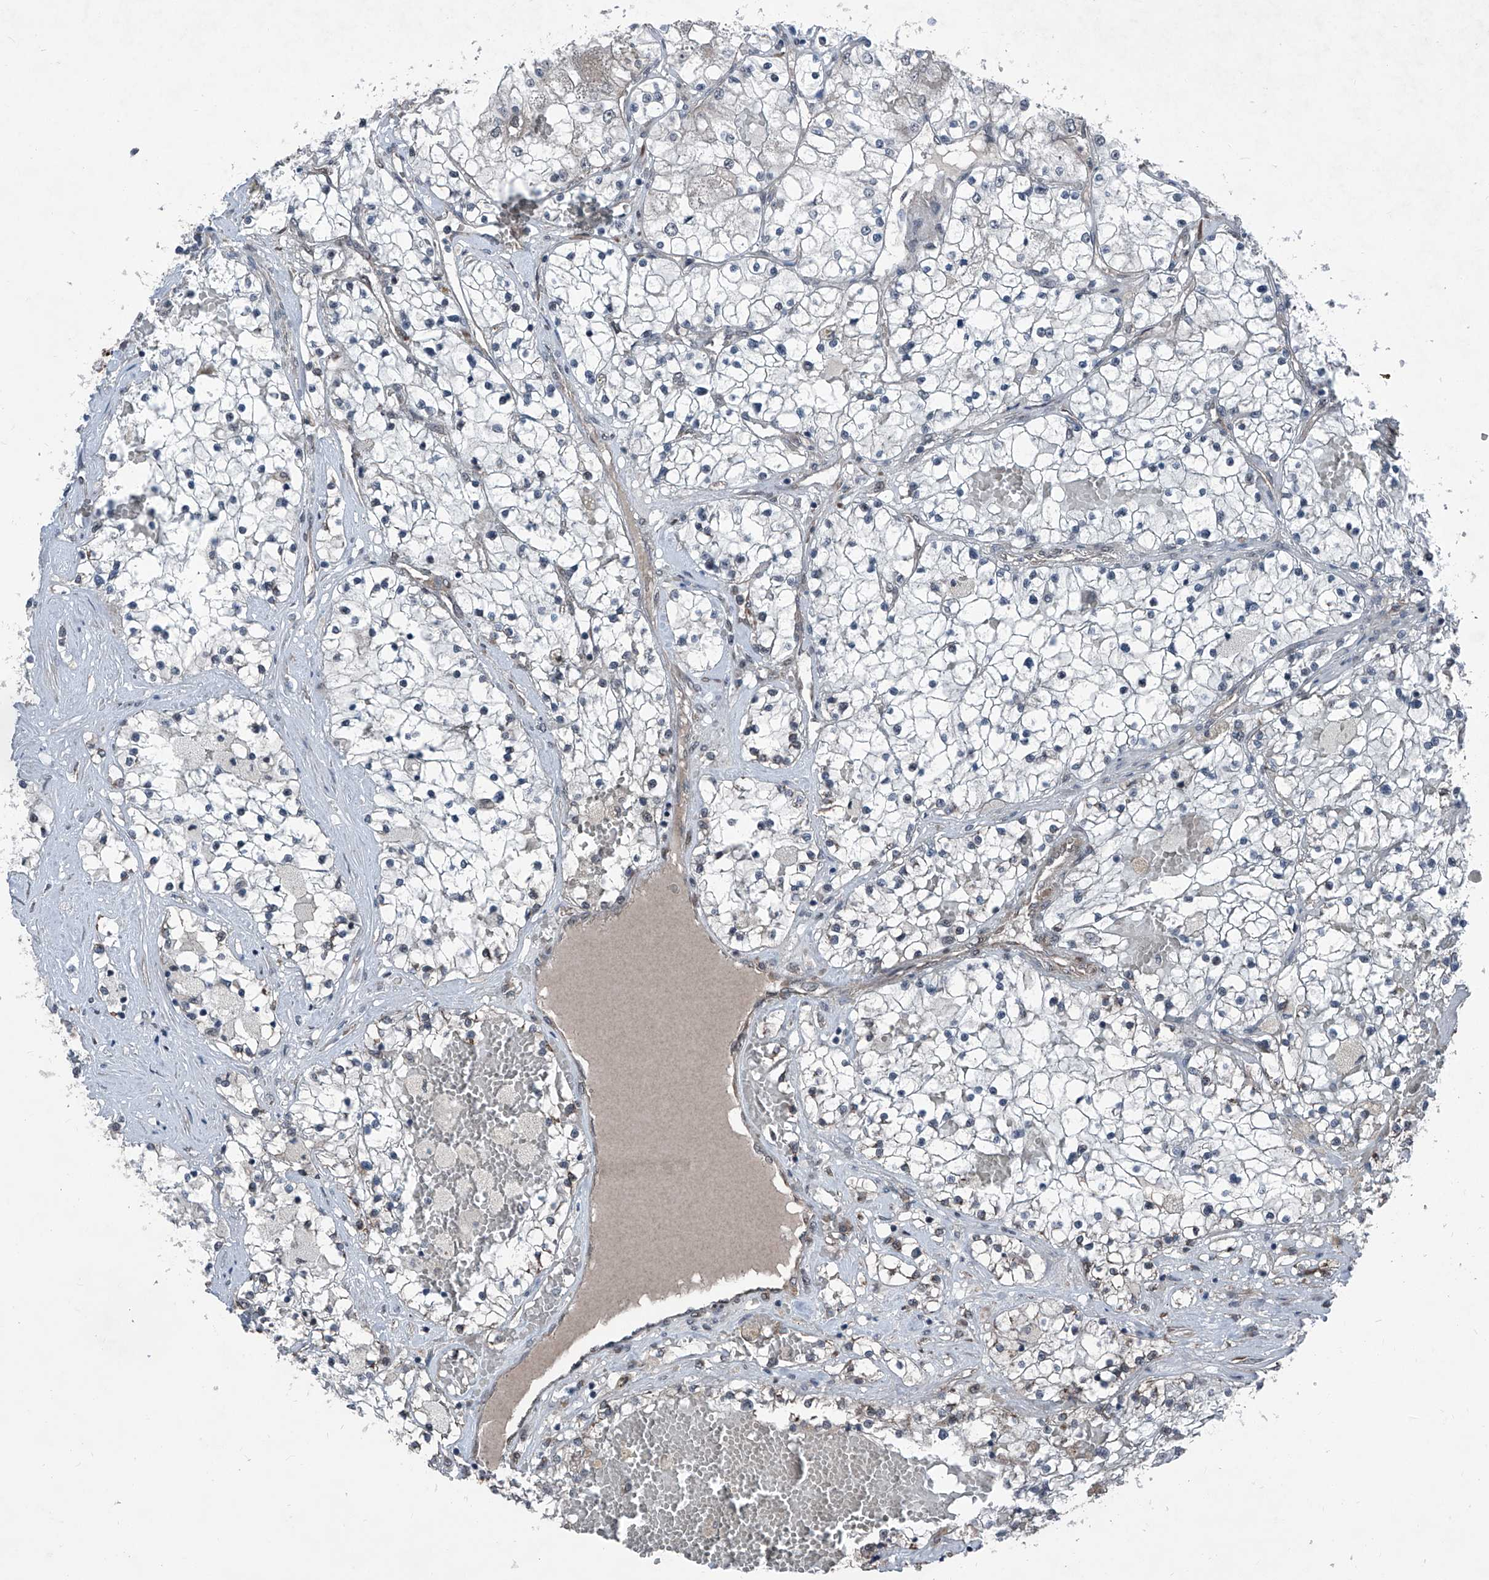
{"staining": {"intensity": "negative", "quantity": "none", "location": "none"}, "tissue": "renal cancer", "cell_type": "Tumor cells", "image_type": "cancer", "snomed": [{"axis": "morphology", "description": "Normal tissue, NOS"}, {"axis": "morphology", "description": "Adenocarcinoma, NOS"}, {"axis": "topography", "description": "Kidney"}], "caption": "Immunohistochemistry (IHC) micrograph of human renal adenocarcinoma stained for a protein (brown), which exhibits no staining in tumor cells.", "gene": "COA7", "patient": {"sex": "male", "age": 68}}